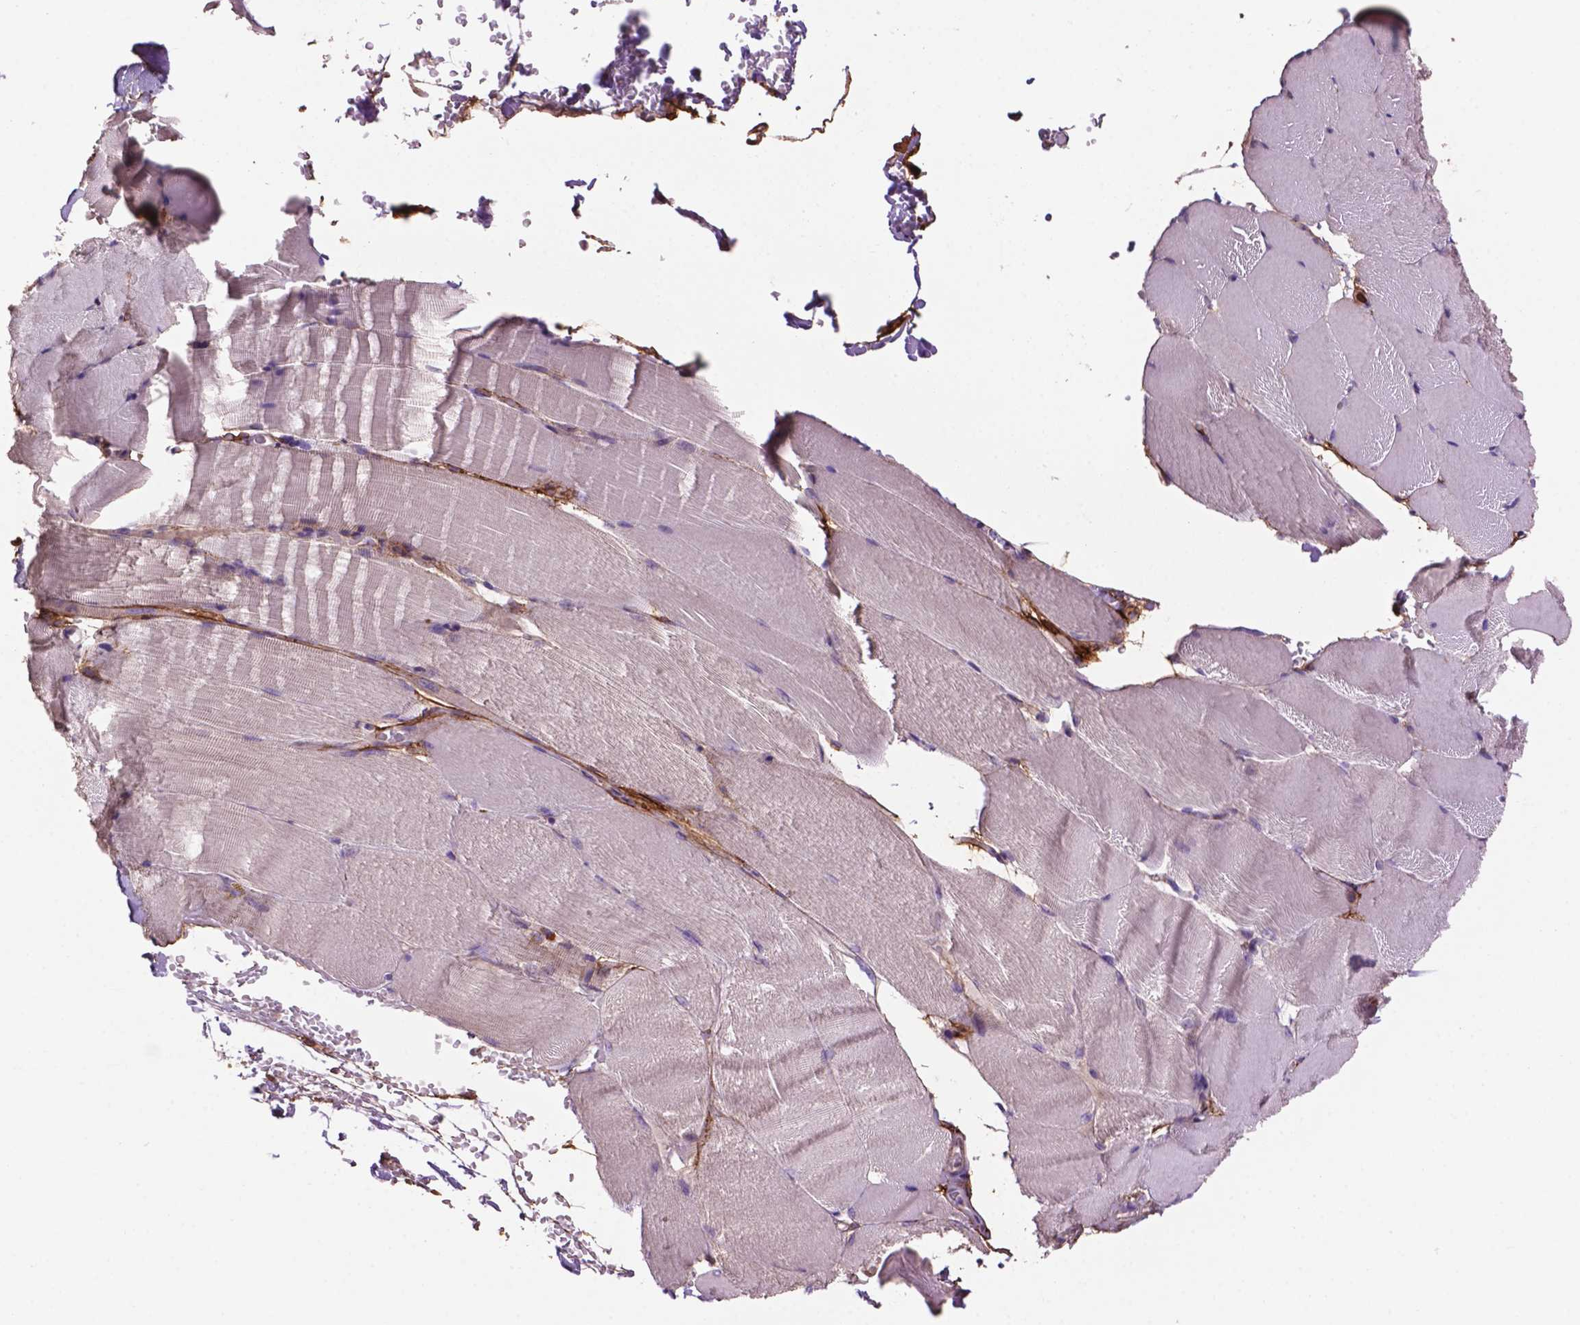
{"staining": {"intensity": "negative", "quantity": "none", "location": "none"}, "tissue": "skeletal muscle", "cell_type": "Myocytes", "image_type": "normal", "snomed": [{"axis": "morphology", "description": "Normal tissue, NOS"}, {"axis": "topography", "description": "Skeletal muscle"}], "caption": "Immunohistochemistry of normal human skeletal muscle exhibits no expression in myocytes.", "gene": "LRRC3C", "patient": {"sex": "female", "age": 37}}